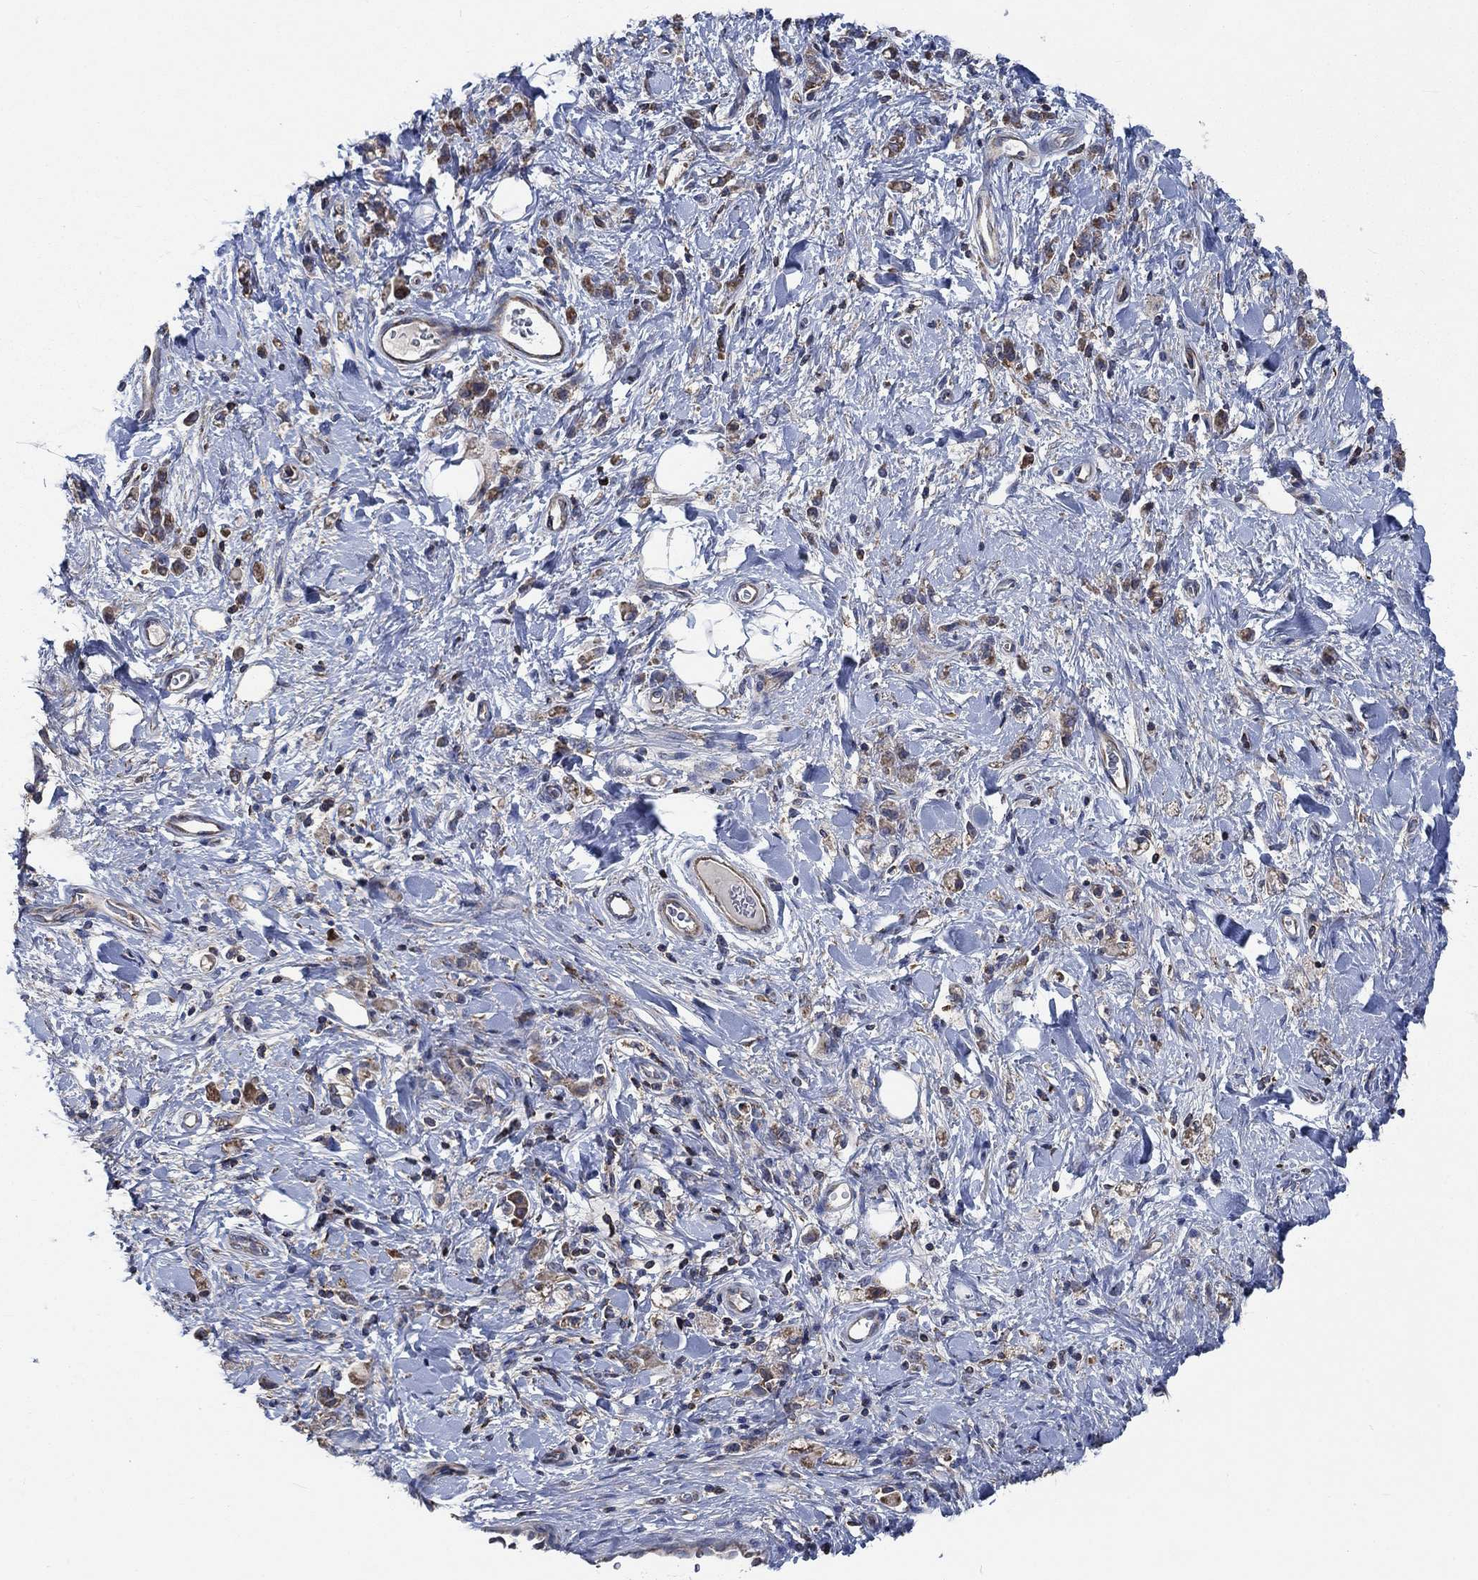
{"staining": {"intensity": "moderate", "quantity": "25%-75%", "location": "cytoplasmic/membranous"}, "tissue": "stomach cancer", "cell_type": "Tumor cells", "image_type": "cancer", "snomed": [{"axis": "morphology", "description": "Adenocarcinoma, NOS"}, {"axis": "topography", "description": "Stomach"}], "caption": "Stomach cancer stained with a brown dye displays moderate cytoplasmic/membranous positive expression in approximately 25%-75% of tumor cells.", "gene": "STXBP6", "patient": {"sex": "male", "age": 77}}